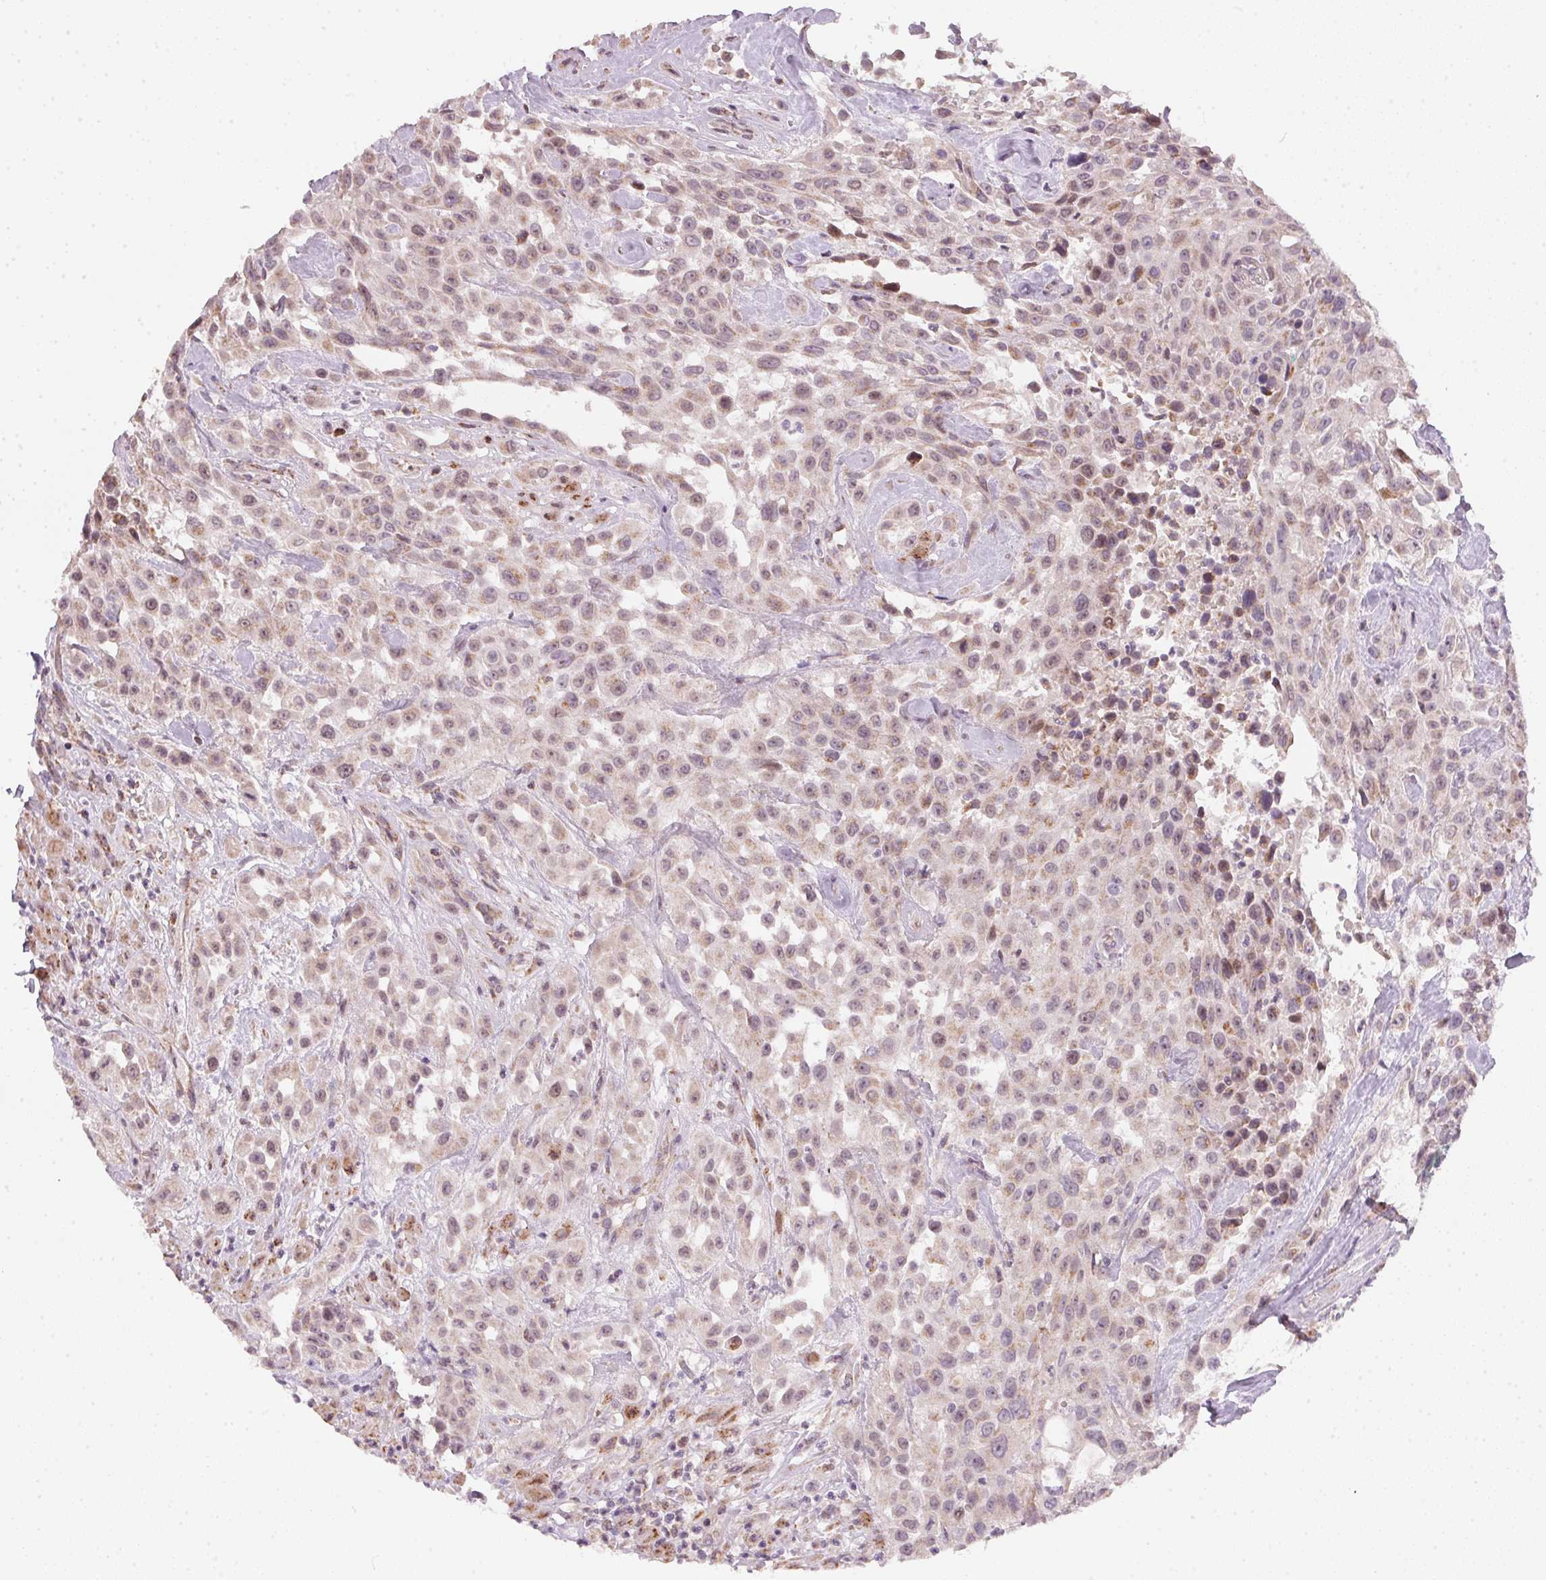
{"staining": {"intensity": "weak", "quantity": ">75%", "location": "cytoplasmic/membranous"}, "tissue": "urothelial cancer", "cell_type": "Tumor cells", "image_type": "cancer", "snomed": [{"axis": "morphology", "description": "Urothelial carcinoma, High grade"}, {"axis": "topography", "description": "Urinary bladder"}], "caption": "The image shows staining of urothelial carcinoma (high-grade), revealing weak cytoplasmic/membranous protein expression (brown color) within tumor cells.", "gene": "COQ7", "patient": {"sex": "male", "age": 79}}